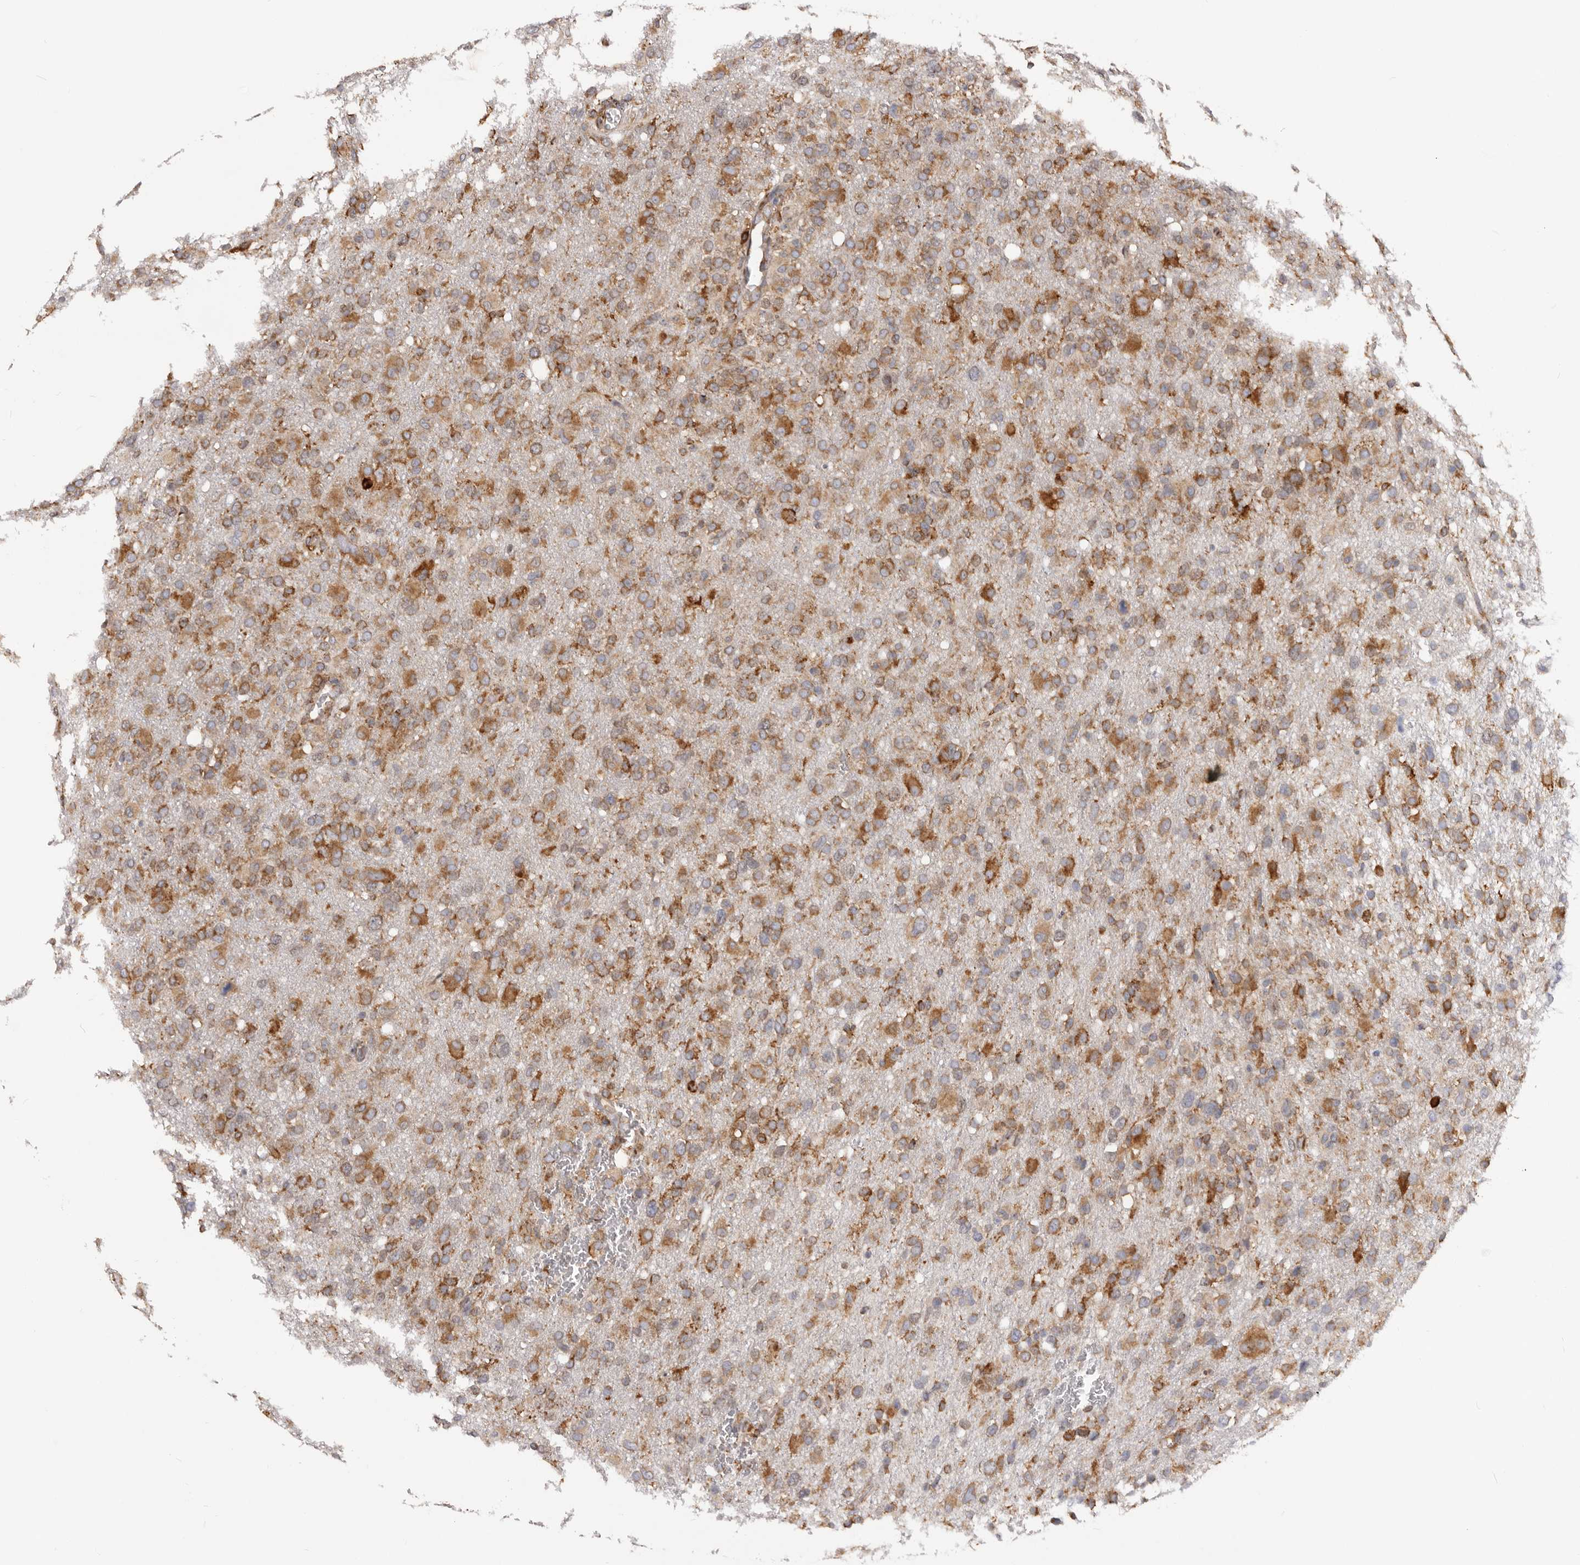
{"staining": {"intensity": "moderate", "quantity": ">75%", "location": "cytoplasmic/membranous"}, "tissue": "glioma", "cell_type": "Tumor cells", "image_type": "cancer", "snomed": [{"axis": "morphology", "description": "Glioma, malignant, High grade"}, {"axis": "topography", "description": "Brain"}], "caption": "Human malignant glioma (high-grade) stained for a protein (brown) reveals moderate cytoplasmic/membranous positive staining in about >75% of tumor cells.", "gene": "QRSL1", "patient": {"sex": "female", "age": 57}}